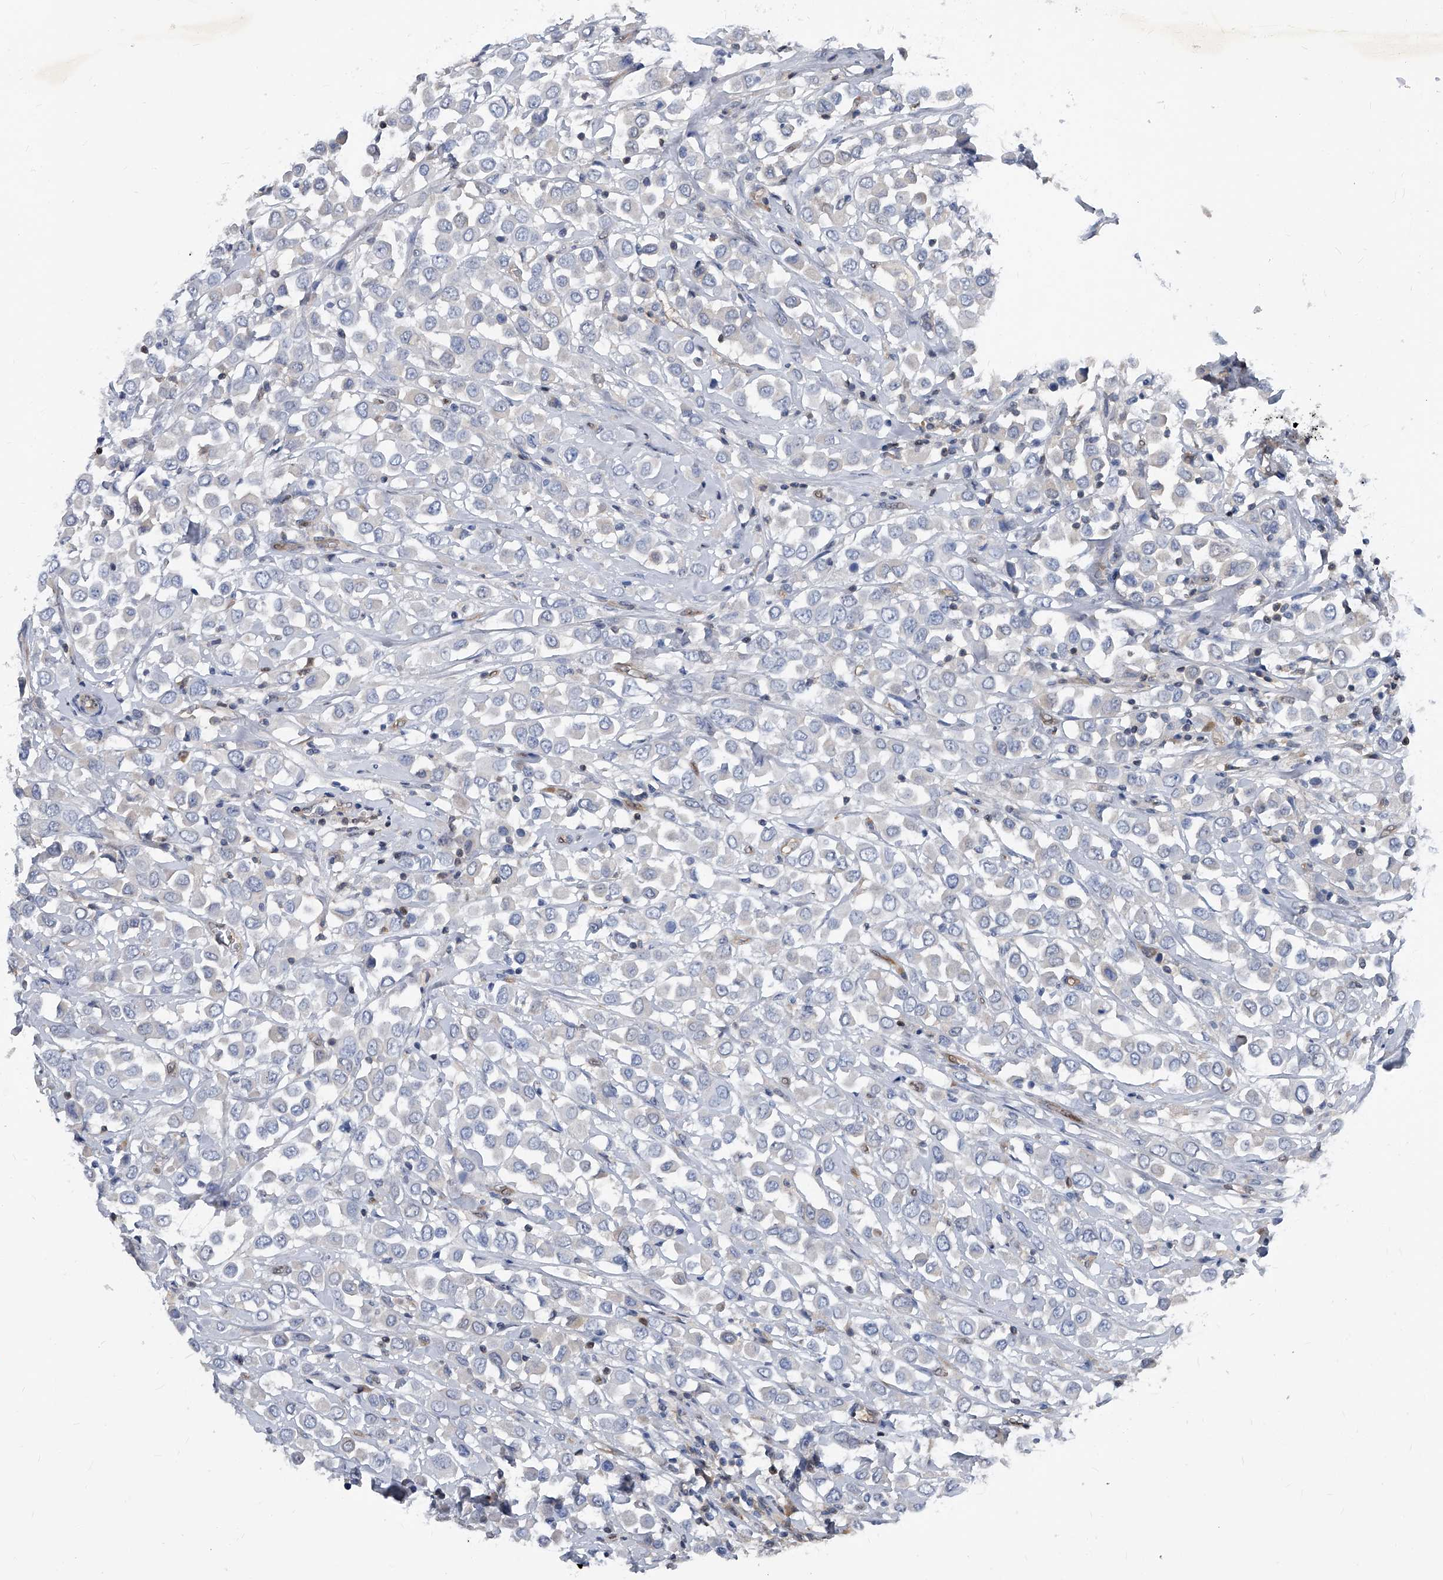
{"staining": {"intensity": "negative", "quantity": "none", "location": "none"}, "tissue": "breast cancer", "cell_type": "Tumor cells", "image_type": "cancer", "snomed": [{"axis": "morphology", "description": "Duct carcinoma"}, {"axis": "topography", "description": "Breast"}], "caption": "Immunohistochemistry (IHC) of breast cancer shows no expression in tumor cells.", "gene": "MAP2K6", "patient": {"sex": "female", "age": 61}}